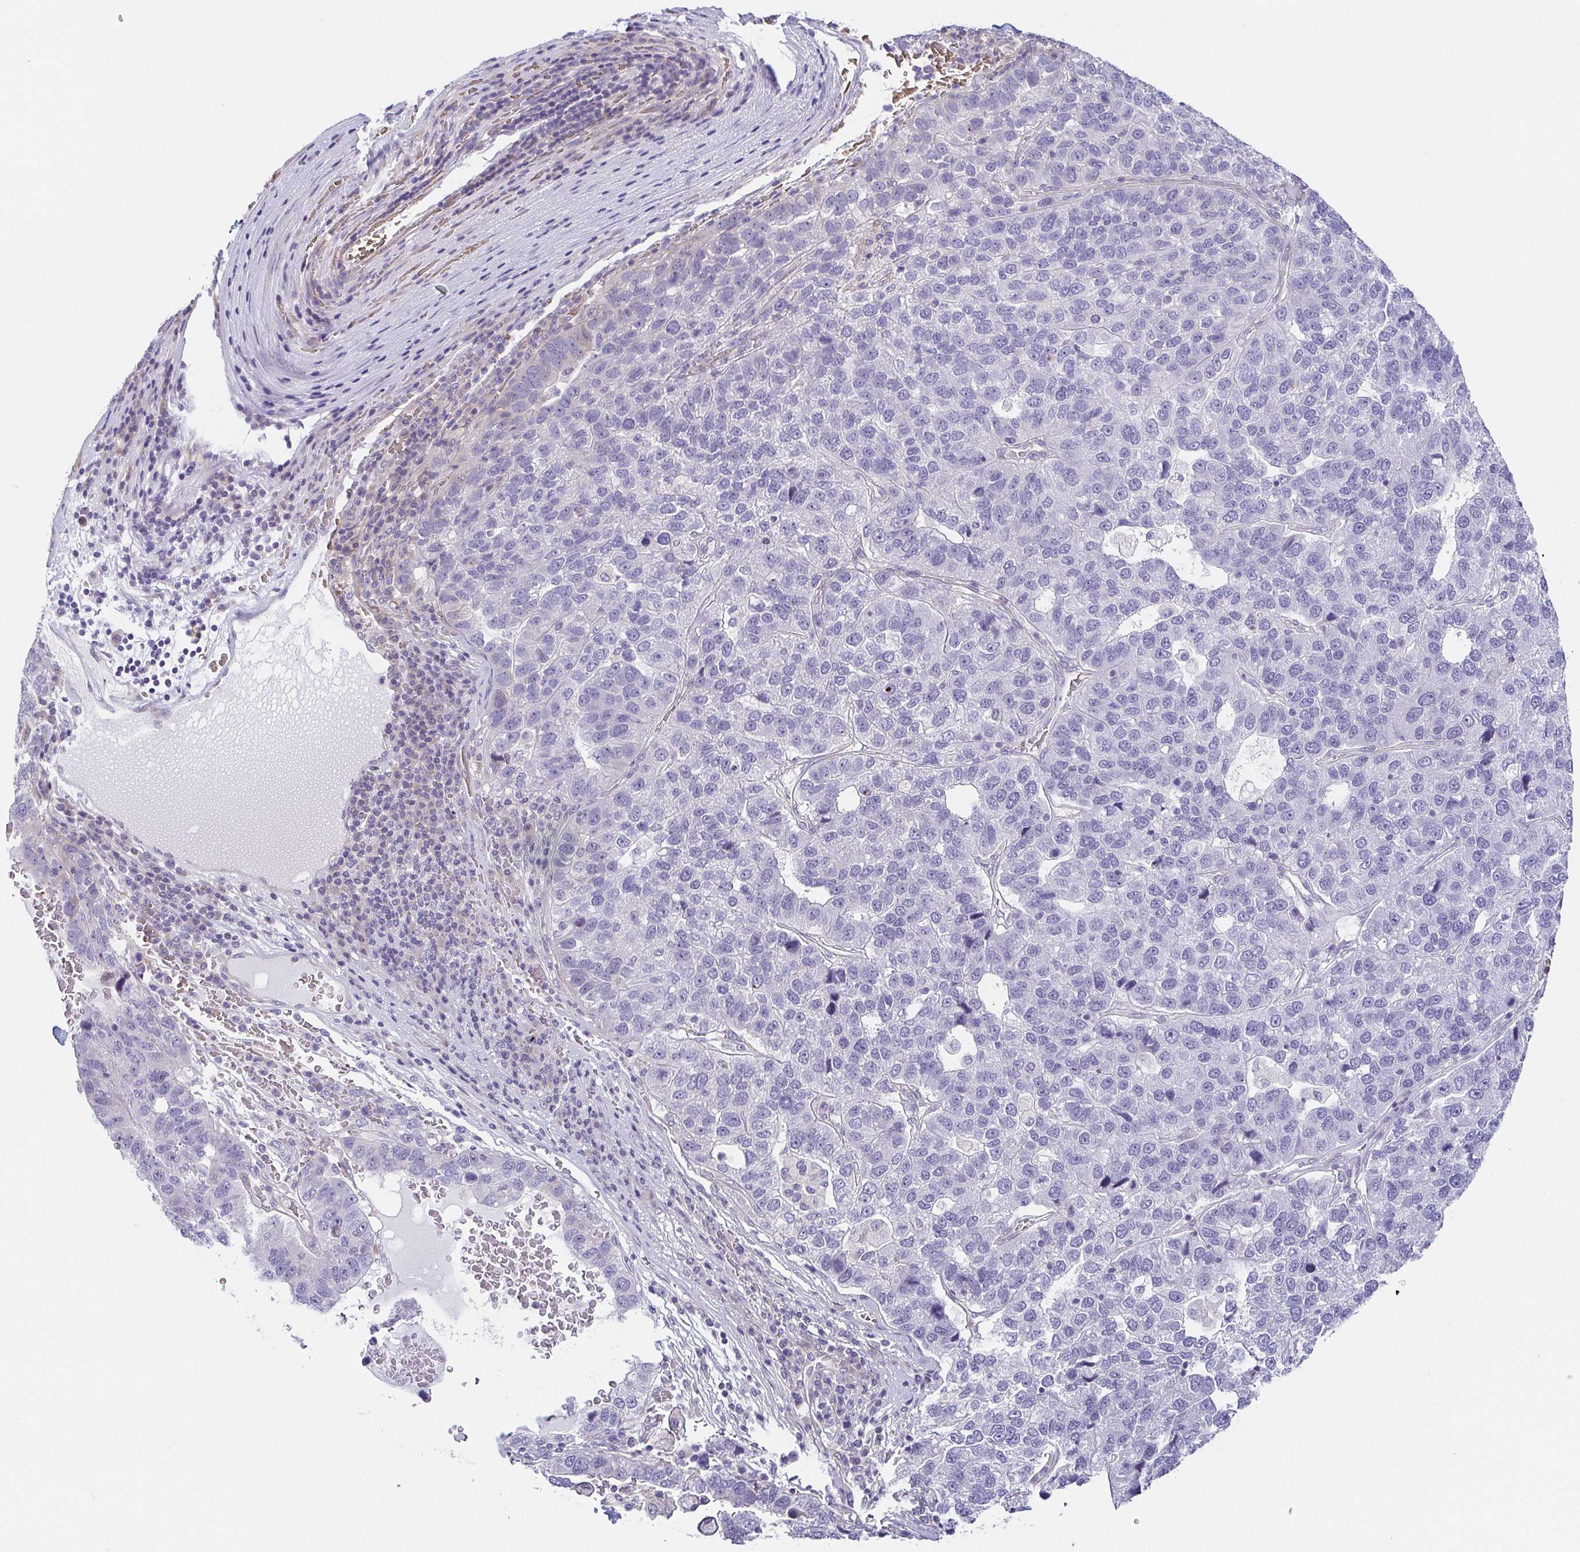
{"staining": {"intensity": "negative", "quantity": "none", "location": "none"}, "tissue": "pancreatic cancer", "cell_type": "Tumor cells", "image_type": "cancer", "snomed": [{"axis": "morphology", "description": "Adenocarcinoma, NOS"}, {"axis": "topography", "description": "Pancreas"}], "caption": "This is a photomicrograph of immunohistochemistry staining of pancreatic adenocarcinoma, which shows no positivity in tumor cells.", "gene": "FAM162B", "patient": {"sex": "female", "age": 61}}